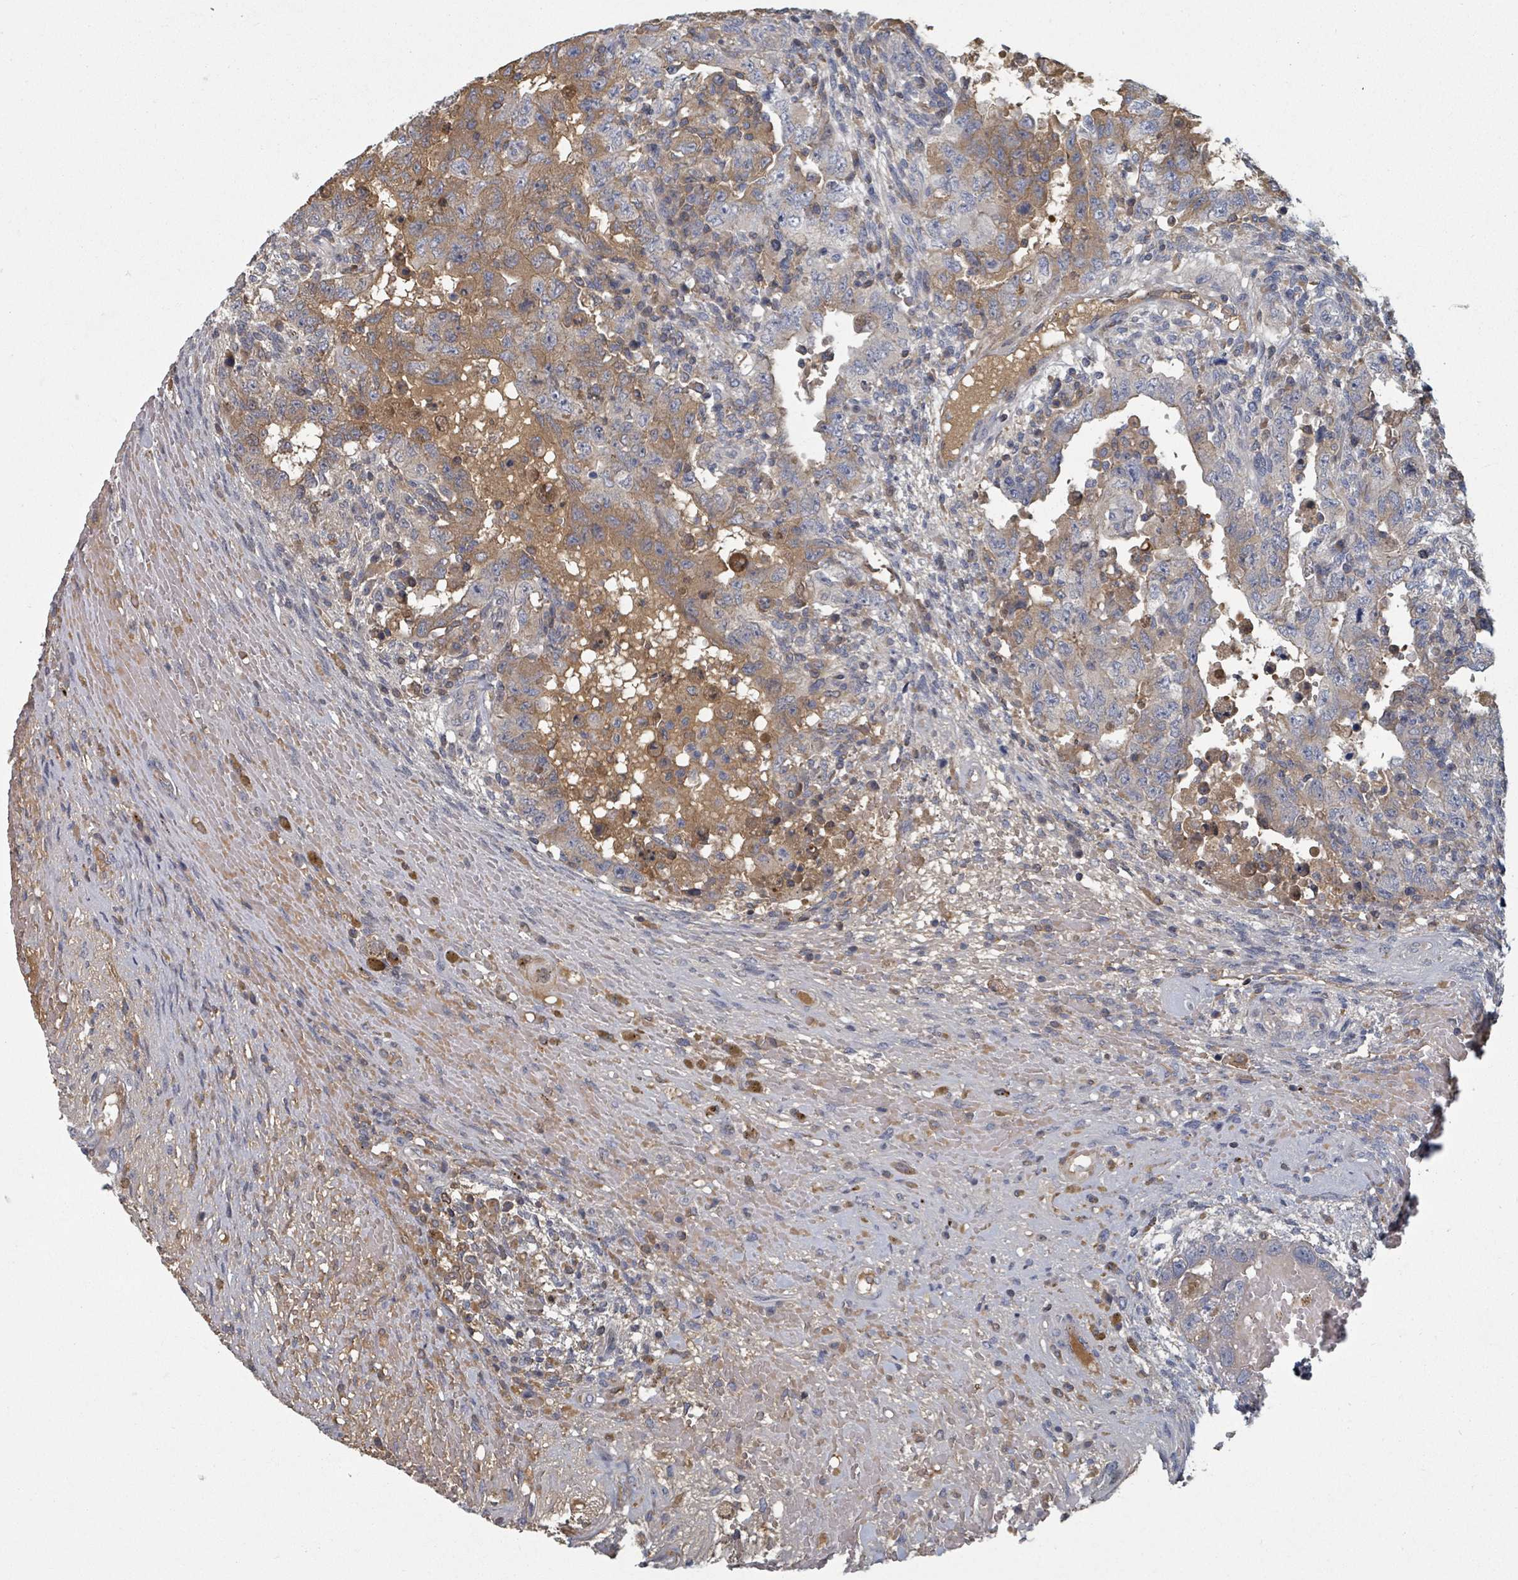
{"staining": {"intensity": "moderate", "quantity": "25%-75%", "location": "cytoplasmic/membranous"}, "tissue": "testis cancer", "cell_type": "Tumor cells", "image_type": "cancer", "snomed": [{"axis": "morphology", "description": "Carcinoma, Embryonal, NOS"}, {"axis": "topography", "description": "Testis"}], "caption": "Testis cancer stained for a protein reveals moderate cytoplasmic/membranous positivity in tumor cells.", "gene": "GABBR1", "patient": {"sex": "male", "age": 26}}